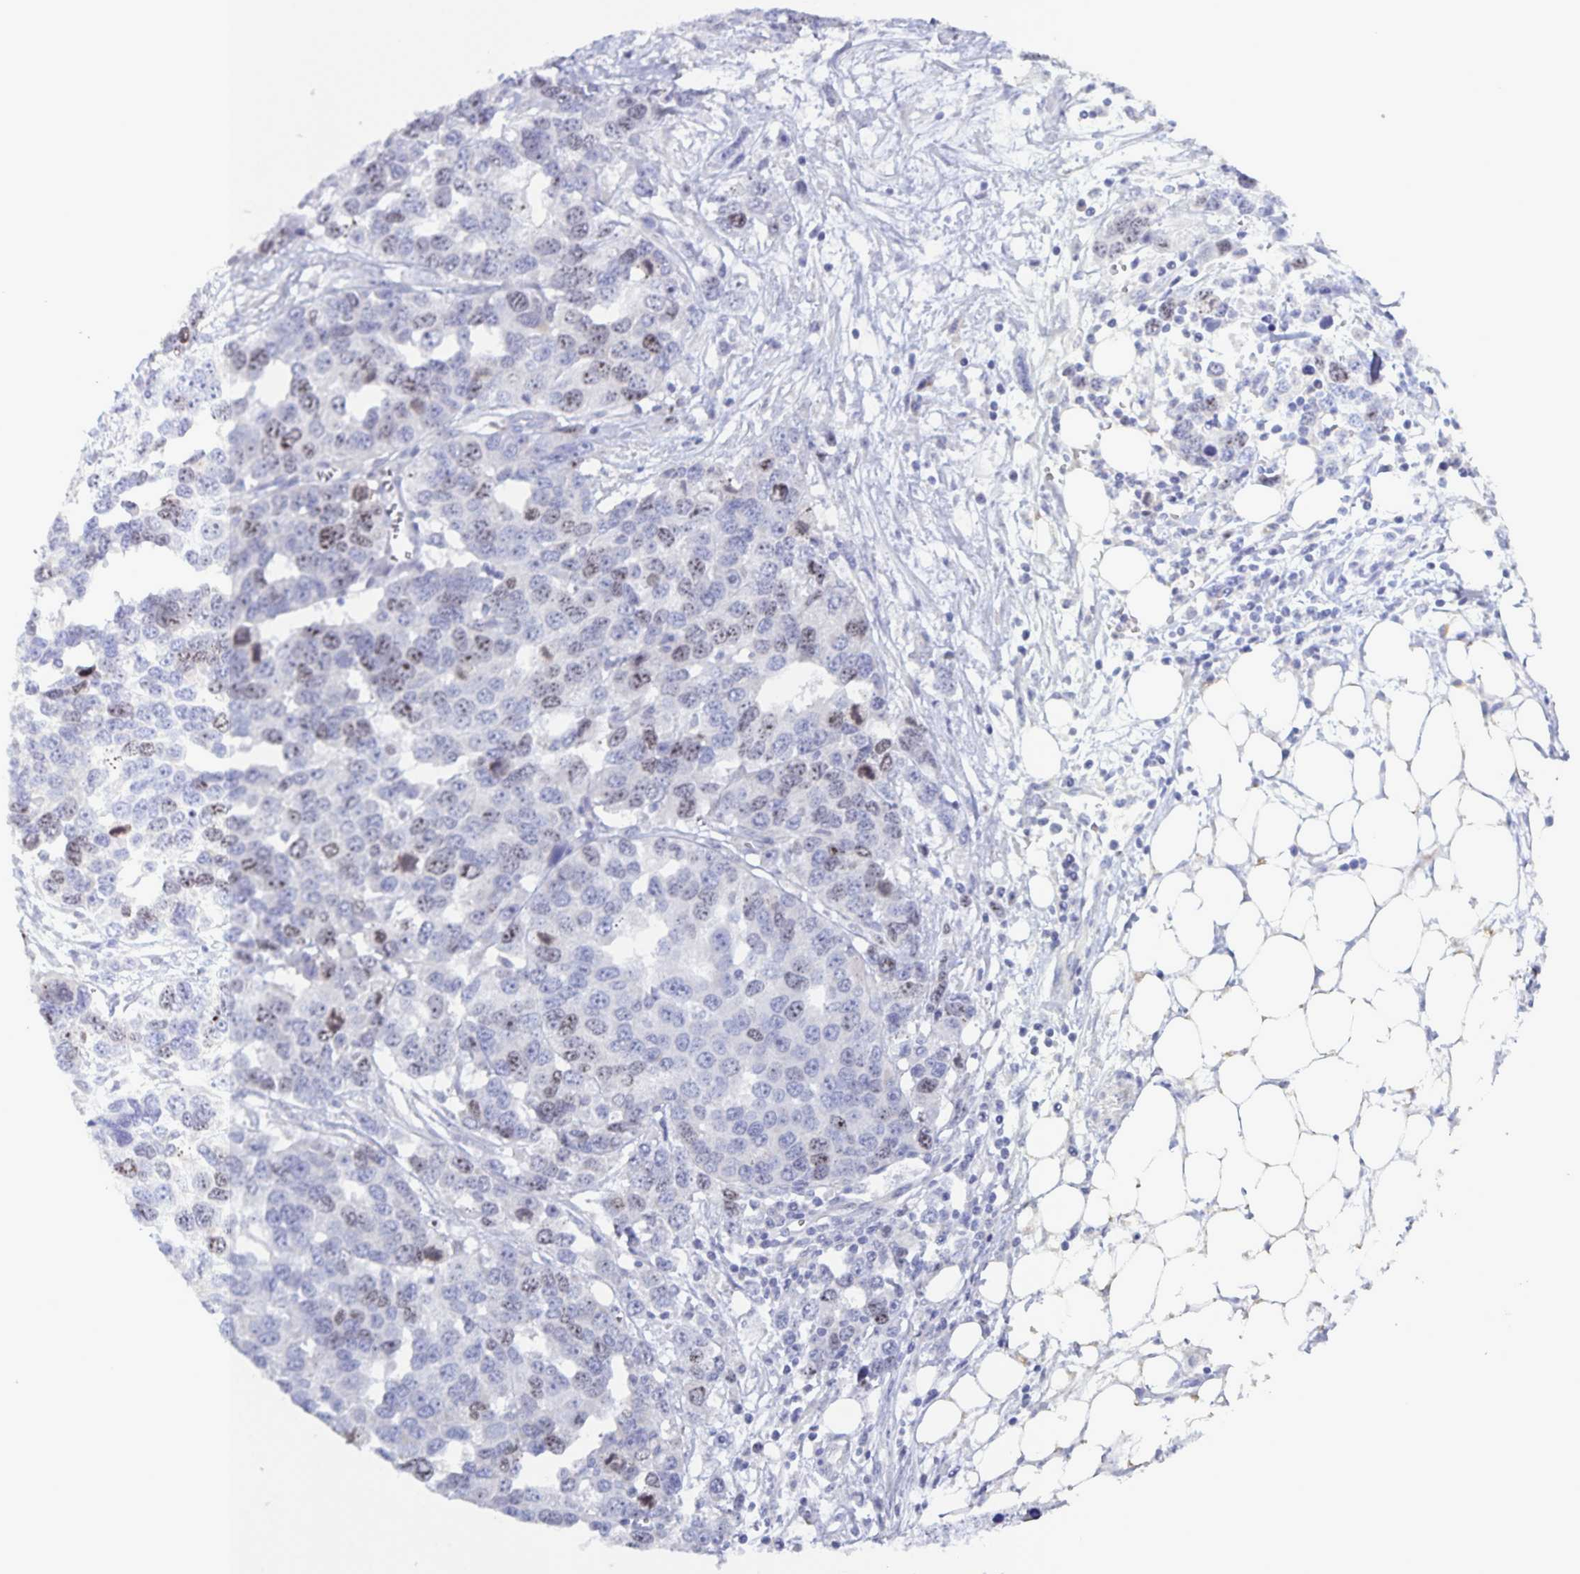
{"staining": {"intensity": "weak", "quantity": "<25%", "location": "nuclear"}, "tissue": "ovarian cancer", "cell_type": "Tumor cells", "image_type": "cancer", "snomed": [{"axis": "morphology", "description": "Cystadenocarcinoma, serous, NOS"}, {"axis": "topography", "description": "Ovary"}], "caption": "Immunohistochemistry (IHC) micrograph of ovarian cancer stained for a protein (brown), which displays no staining in tumor cells.", "gene": "CENPH", "patient": {"sex": "female", "age": 76}}